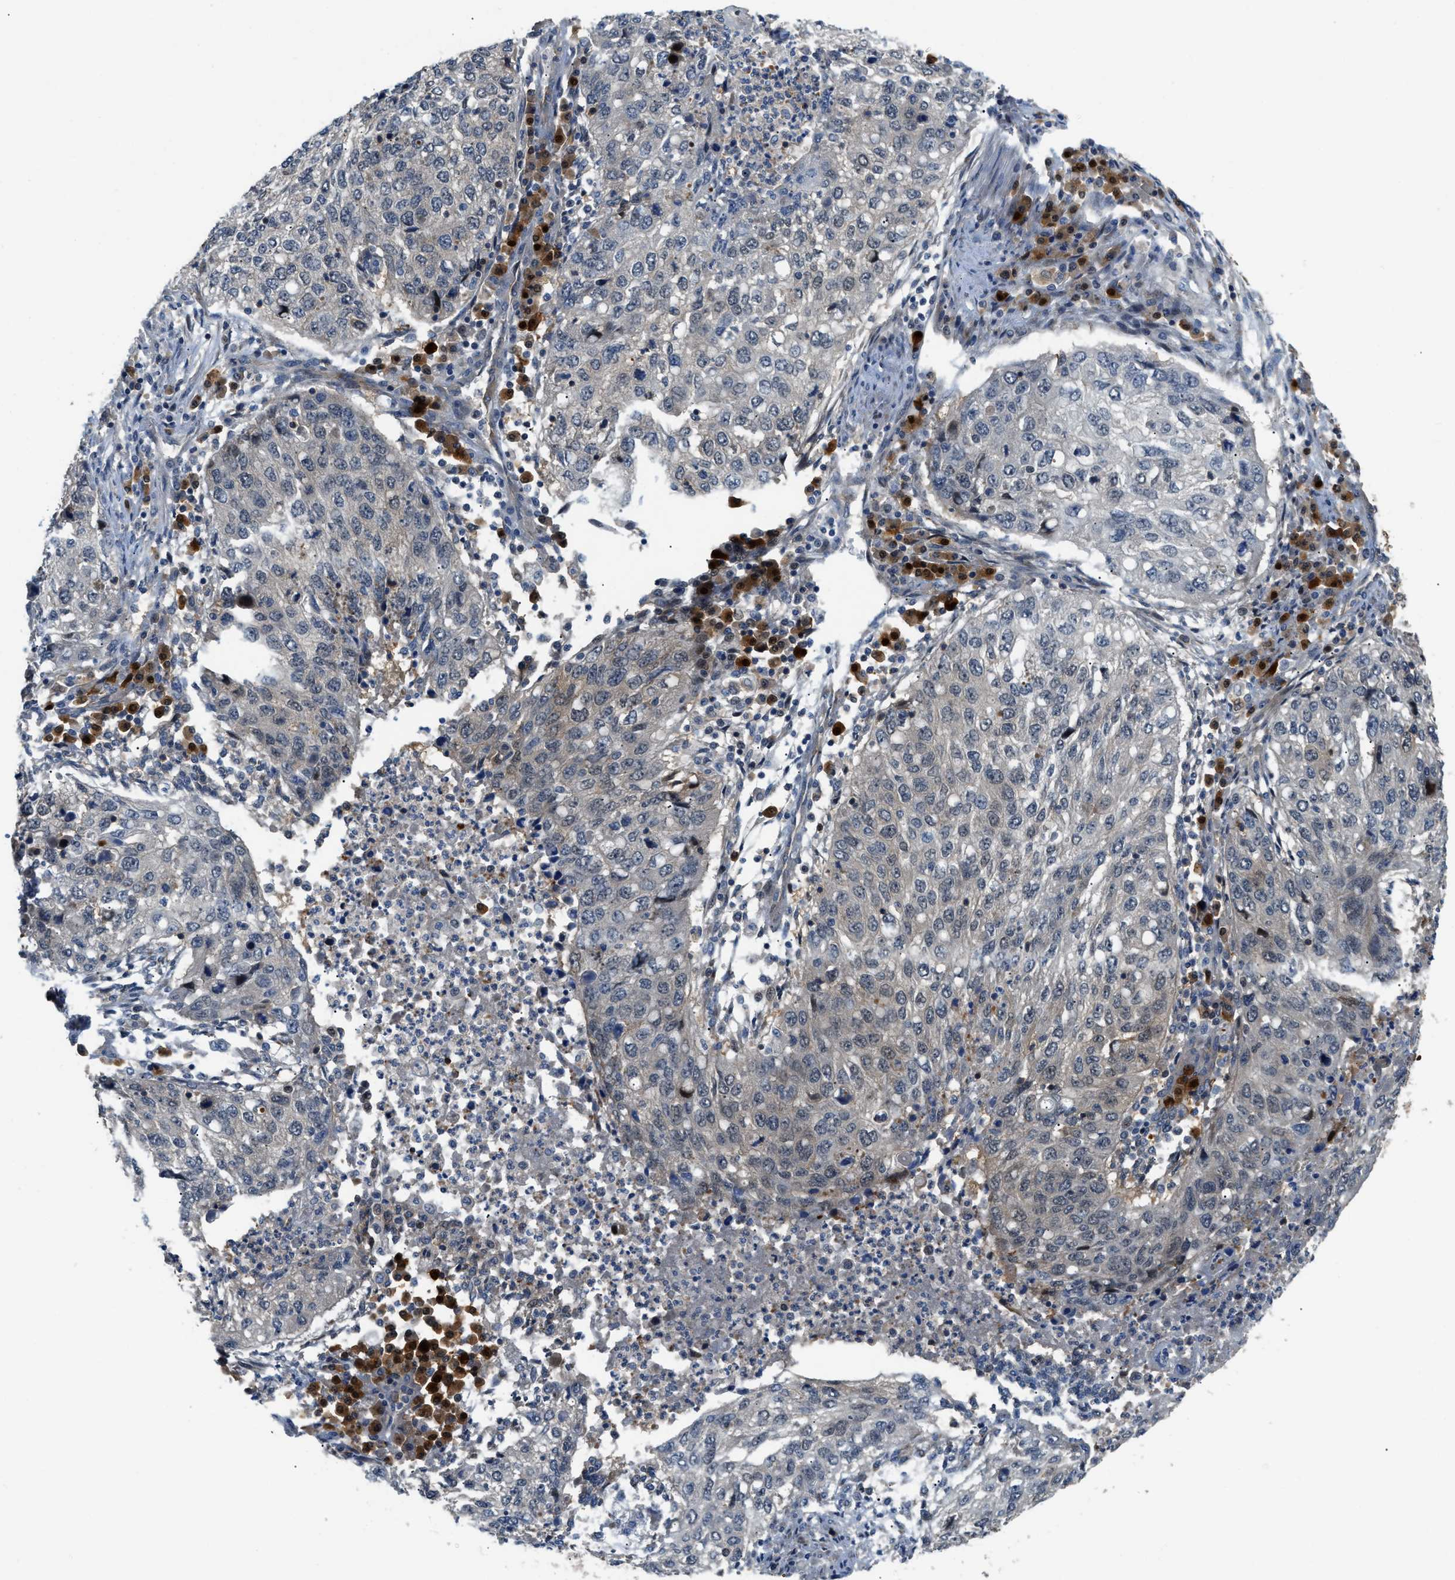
{"staining": {"intensity": "negative", "quantity": "none", "location": "none"}, "tissue": "lung cancer", "cell_type": "Tumor cells", "image_type": "cancer", "snomed": [{"axis": "morphology", "description": "Squamous cell carcinoma, NOS"}, {"axis": "topography", "description": "Lung"}], "caption": "High power microscopy histopathology image of an immunohistochemistry (IHC) histopathology image of lung cancer, revealing no significant staining in tumor cells.", "gene": "TRAK2", "patient": {"sex": "female", "age": 63}}